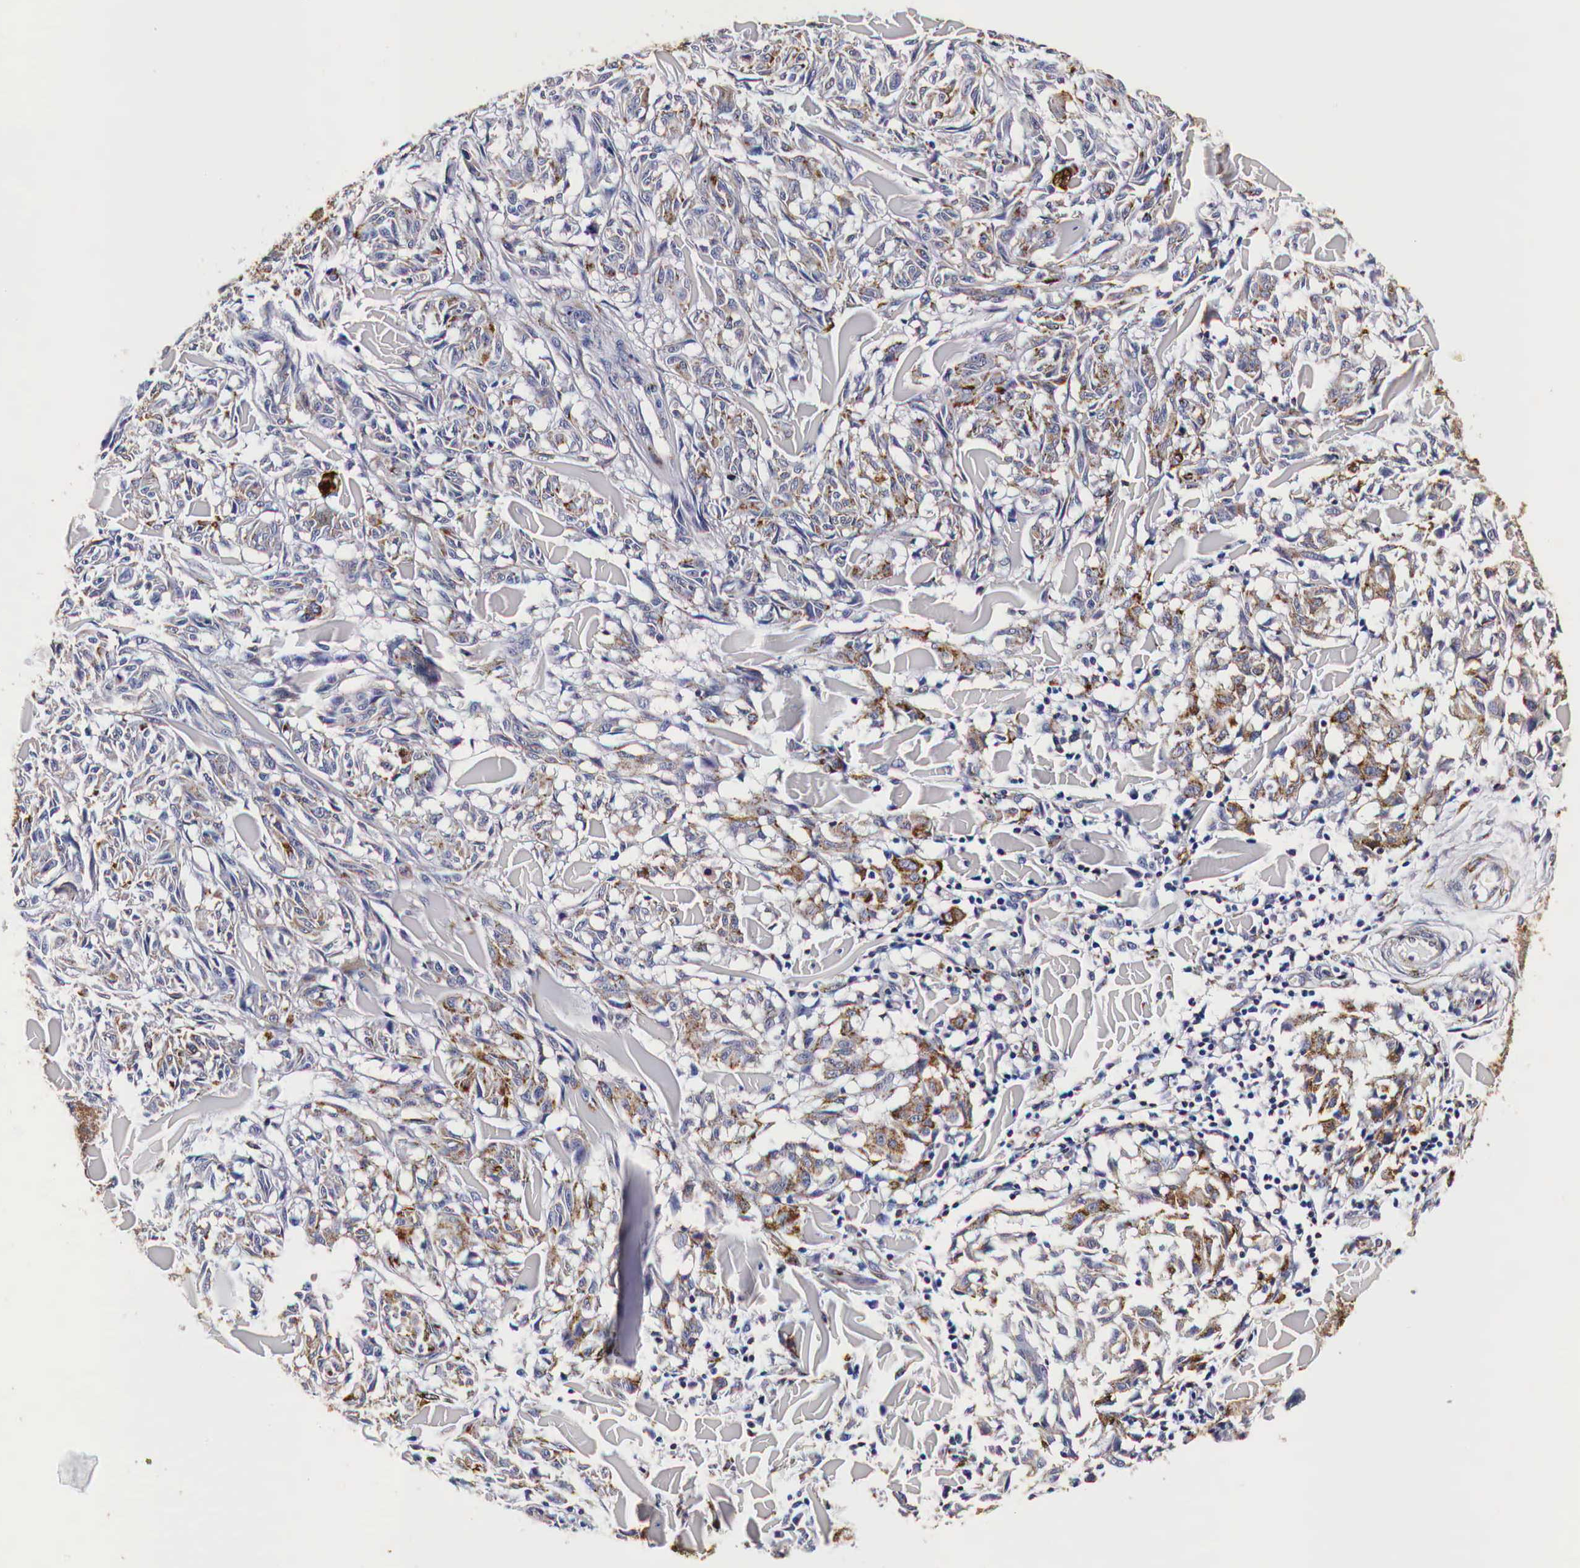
{"staining": {"intensity": "moderate", "quantity": "25%-75%", "location": "cytoplasmic/membranous"}, "tissue": "melanoma", "cell_type": "Tumor cells", "image_type": "cancer", "snomed": [{"axis": "morphology", "description": "Malignant melanoma, NOS"}, {"axis": "topography", "description": "Skin"}], "caption": "Immunohistochemistry photomicrograph of neoplastic tissue: malignant melanoma stained using IHC displays medium levels of moderate protein expression localized specifically in the cytoplasmic/membranous of tumor cells, appearing as a cytoplasmic/membranous brown color.", "gene": "CKAP4", "patient": {"sex": "male", "age": 54}}